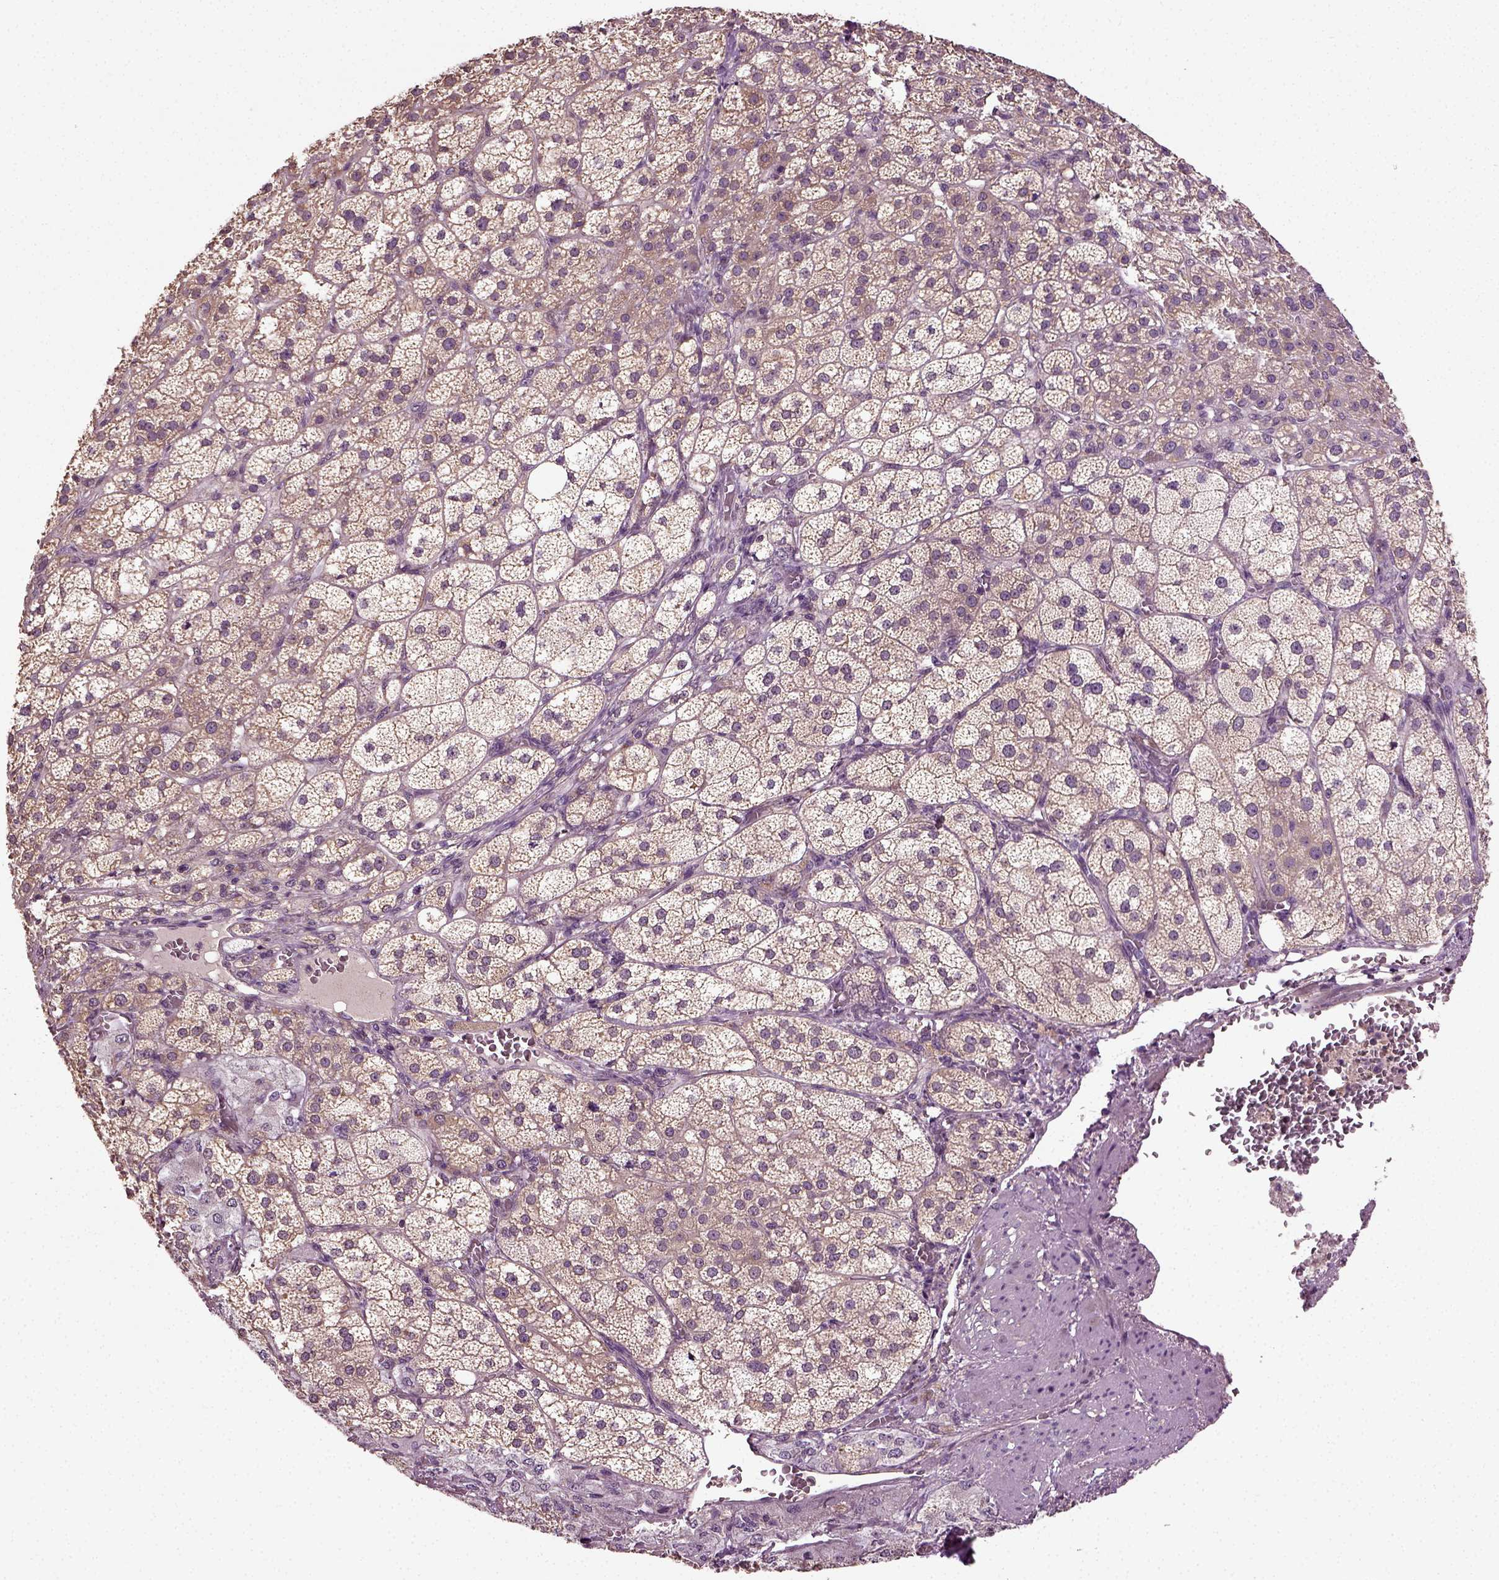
{"staining": {"intensity": "weak", "quantity": ">75%", "location": "cytoplasmic/membranous"}, "tissue": "adrenal gland", "cell_type": "Glandular cells", "image_type": "normal", "snomed": [{"axis": "morphology", "description": "Normal tissue, NOS"}, {"axis": "topography", "description": "Adrenal gland"}], "caption": "A histopathology image of human adrenal gland stained for a protein reveals weak cytoplasmic/membranous brown staining in glandular cells. The staining is performed using DAB (3,3'-diaminobenzidine) brown chromogen to label protein expression. The nuclei are counter-stained blue using hematoxylin.", "gene": "ERV3", "patient": {"sex": "female", "age": 60}}